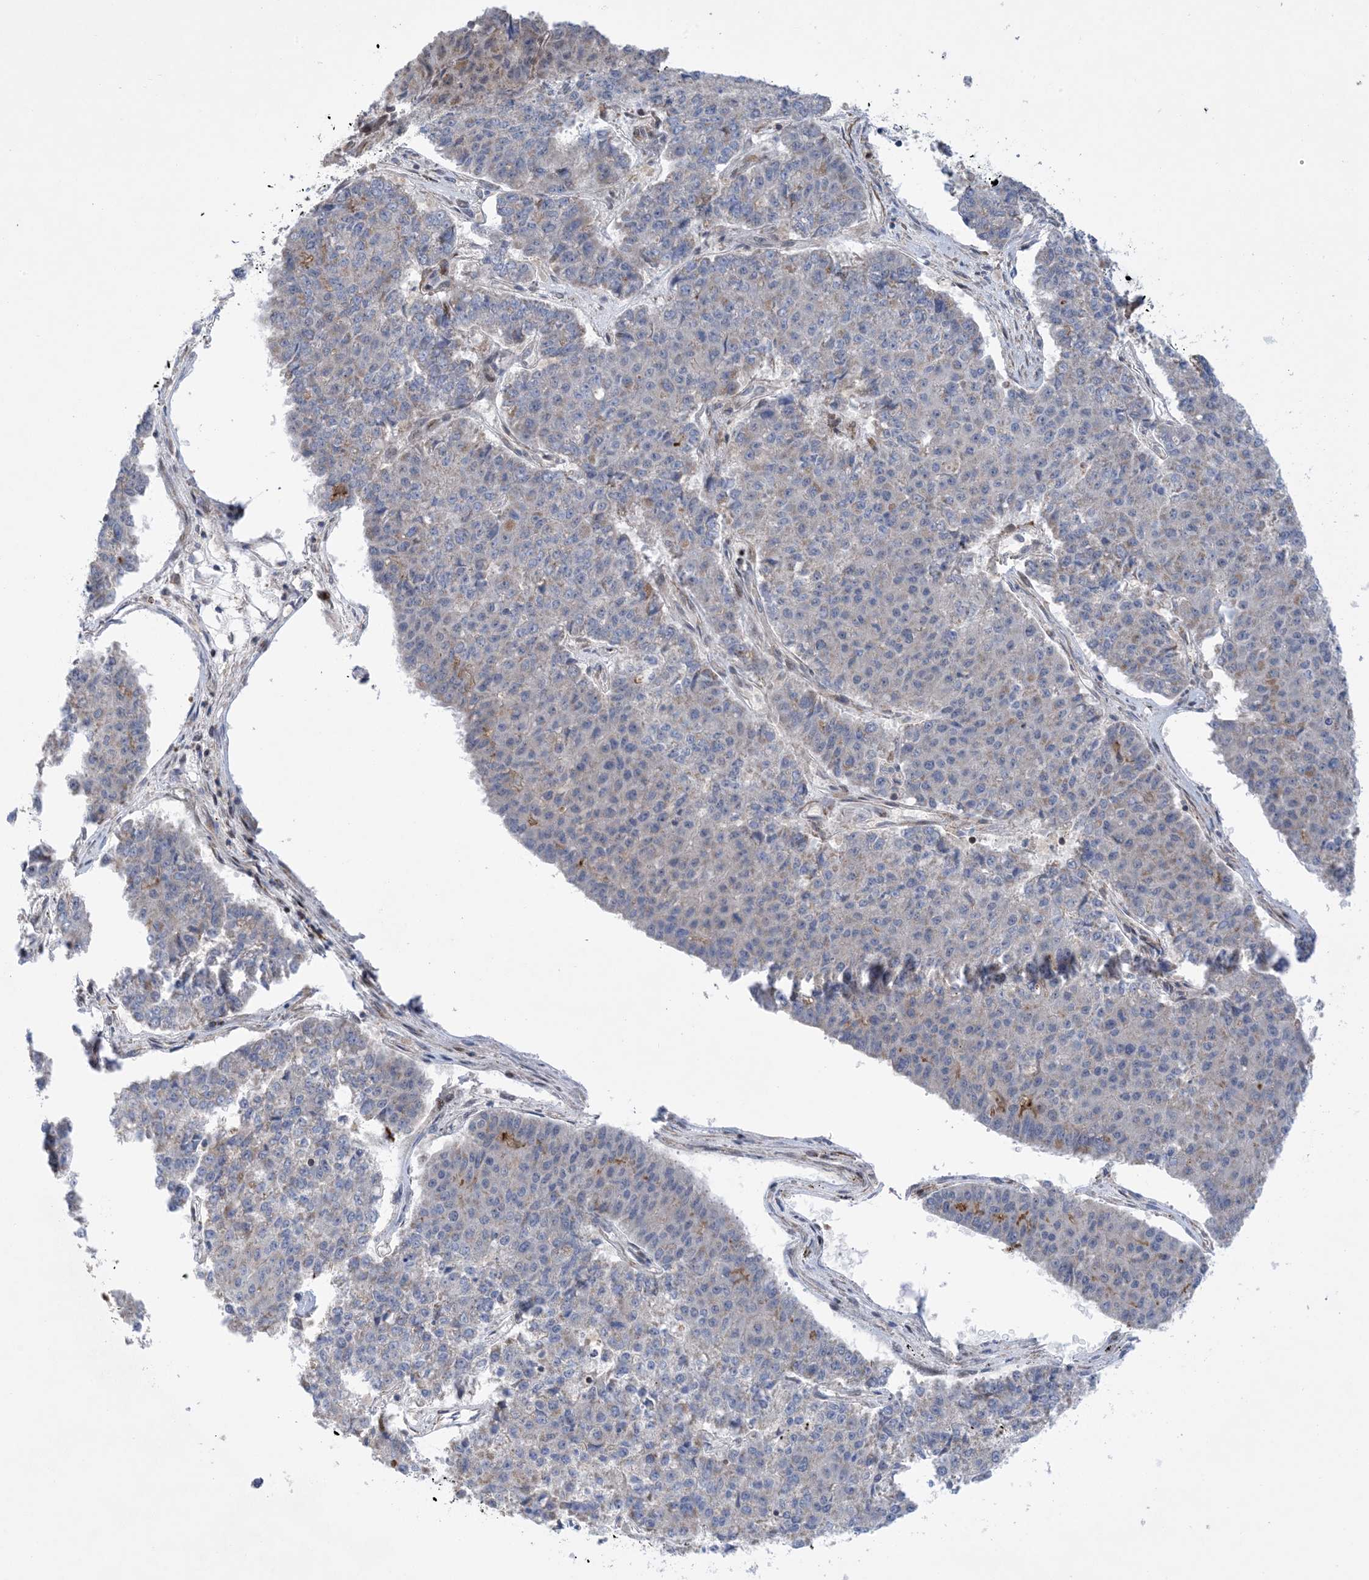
{"staining": {"intensity": "negative", "quantity": "none", "location": "none"}, "tissue": "pancreatic cancer", "cell_type": "Tumor cells", "image_type": "cancer", "snomed": [{"axis": "morphology", "description": "Adenocarcinoma, NOS"}, {"axis": "topography", "description": "Pancreas"}], "caption": "Tumor cells are negative for brown protein staining in pancreatic cancer (adenocarcinoma). (DAB (3,3'-diaminobenzidine) immunohistochemistry (IHC) visualized using brightfield microscopy, high magnification).", "gene": "ZNF8", "patient": {"sex": "male", "age": 50}}